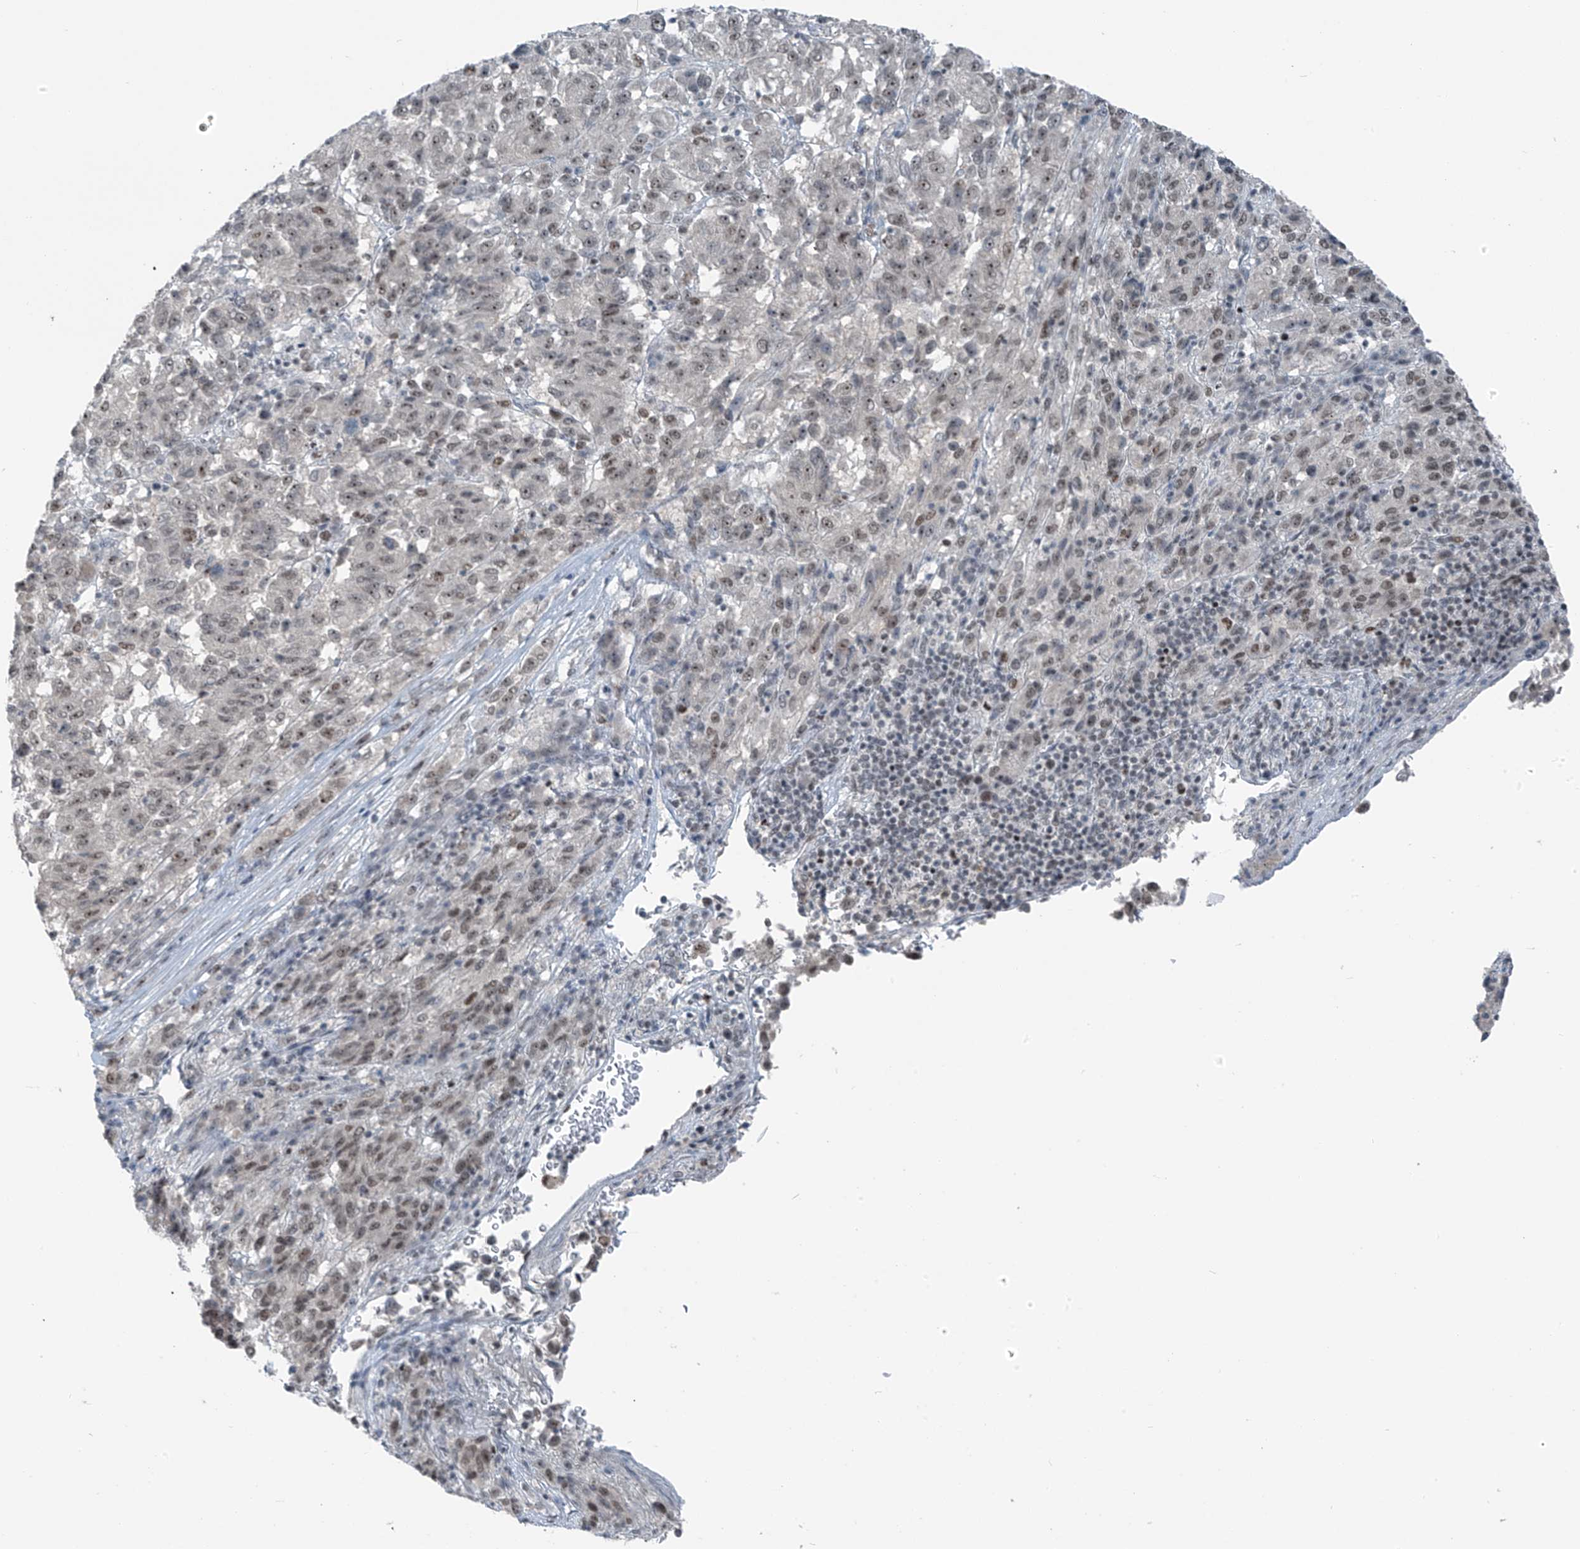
{"staining": {"intensity": "moderate", "quantity": ">75%", "location": "nuclear"}, "tissue": "melanoma", "cell_type": "Tumor cells", "image_type": "cancer", "snomed": [{"axis": "morphology", "description": "Malignant melanoma, Metastatic site"}, {"axis": "topography", "description": "Lung"}], "caption": "A micrograph of human melanoma stained for a protein demonstrates moderate nuclear brown staining in tumor cells.", "gene": "WRNIP1", "patient": {"sex": "male", "age": 64}}